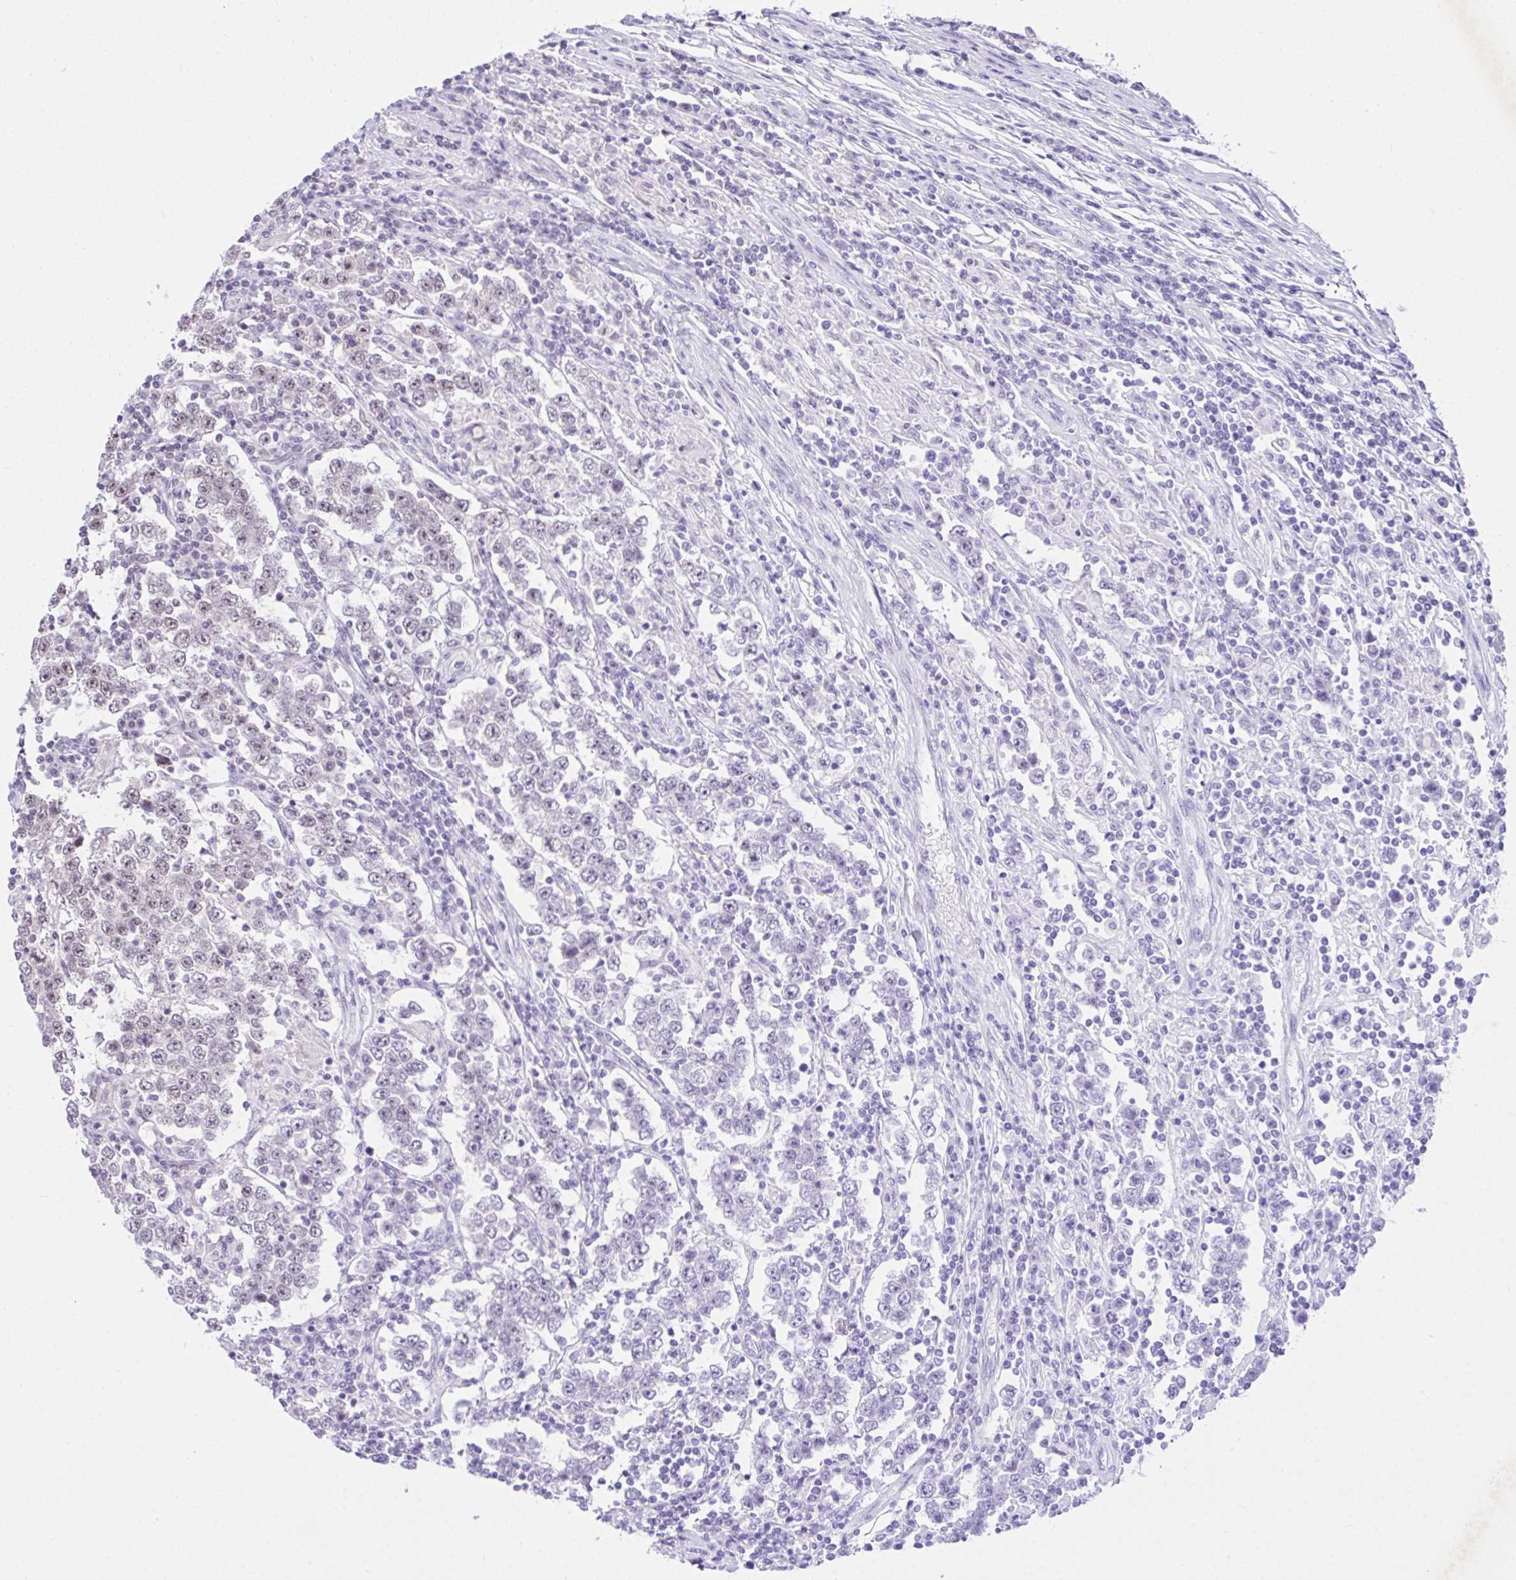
{"staining": {"intensity": "moderate", "quantity": "25%-75%", "location": "nuclear"}, "tissue": "testis cancer", "cell_type": "Tumor cells", "image_type": "cancer", "snomed": [{"axis": "morphology", "description": "Normal tissue, NOS"}, {"axis": "morphology", "description": "Urothelial carcinoma, High grade"}, {"axis": "morphology", "description": "Seminoma, NOS"}, {"axis": "morphology", "description": "Carcinoma, Embryonal, NOS"}, {"axis": "topography", "description": "Urinary bladder"}, {"axis": "topography", "description": "Testis"}], "caption": "Moderate nuclear expression is appreciated in about 25%-75% of tumor cells in testis seminoma. The protein is shown in brown color, while the nuclei are stained blue.", "gene": "CCDC12", "patient": {"sex": "male", "age": 41}}